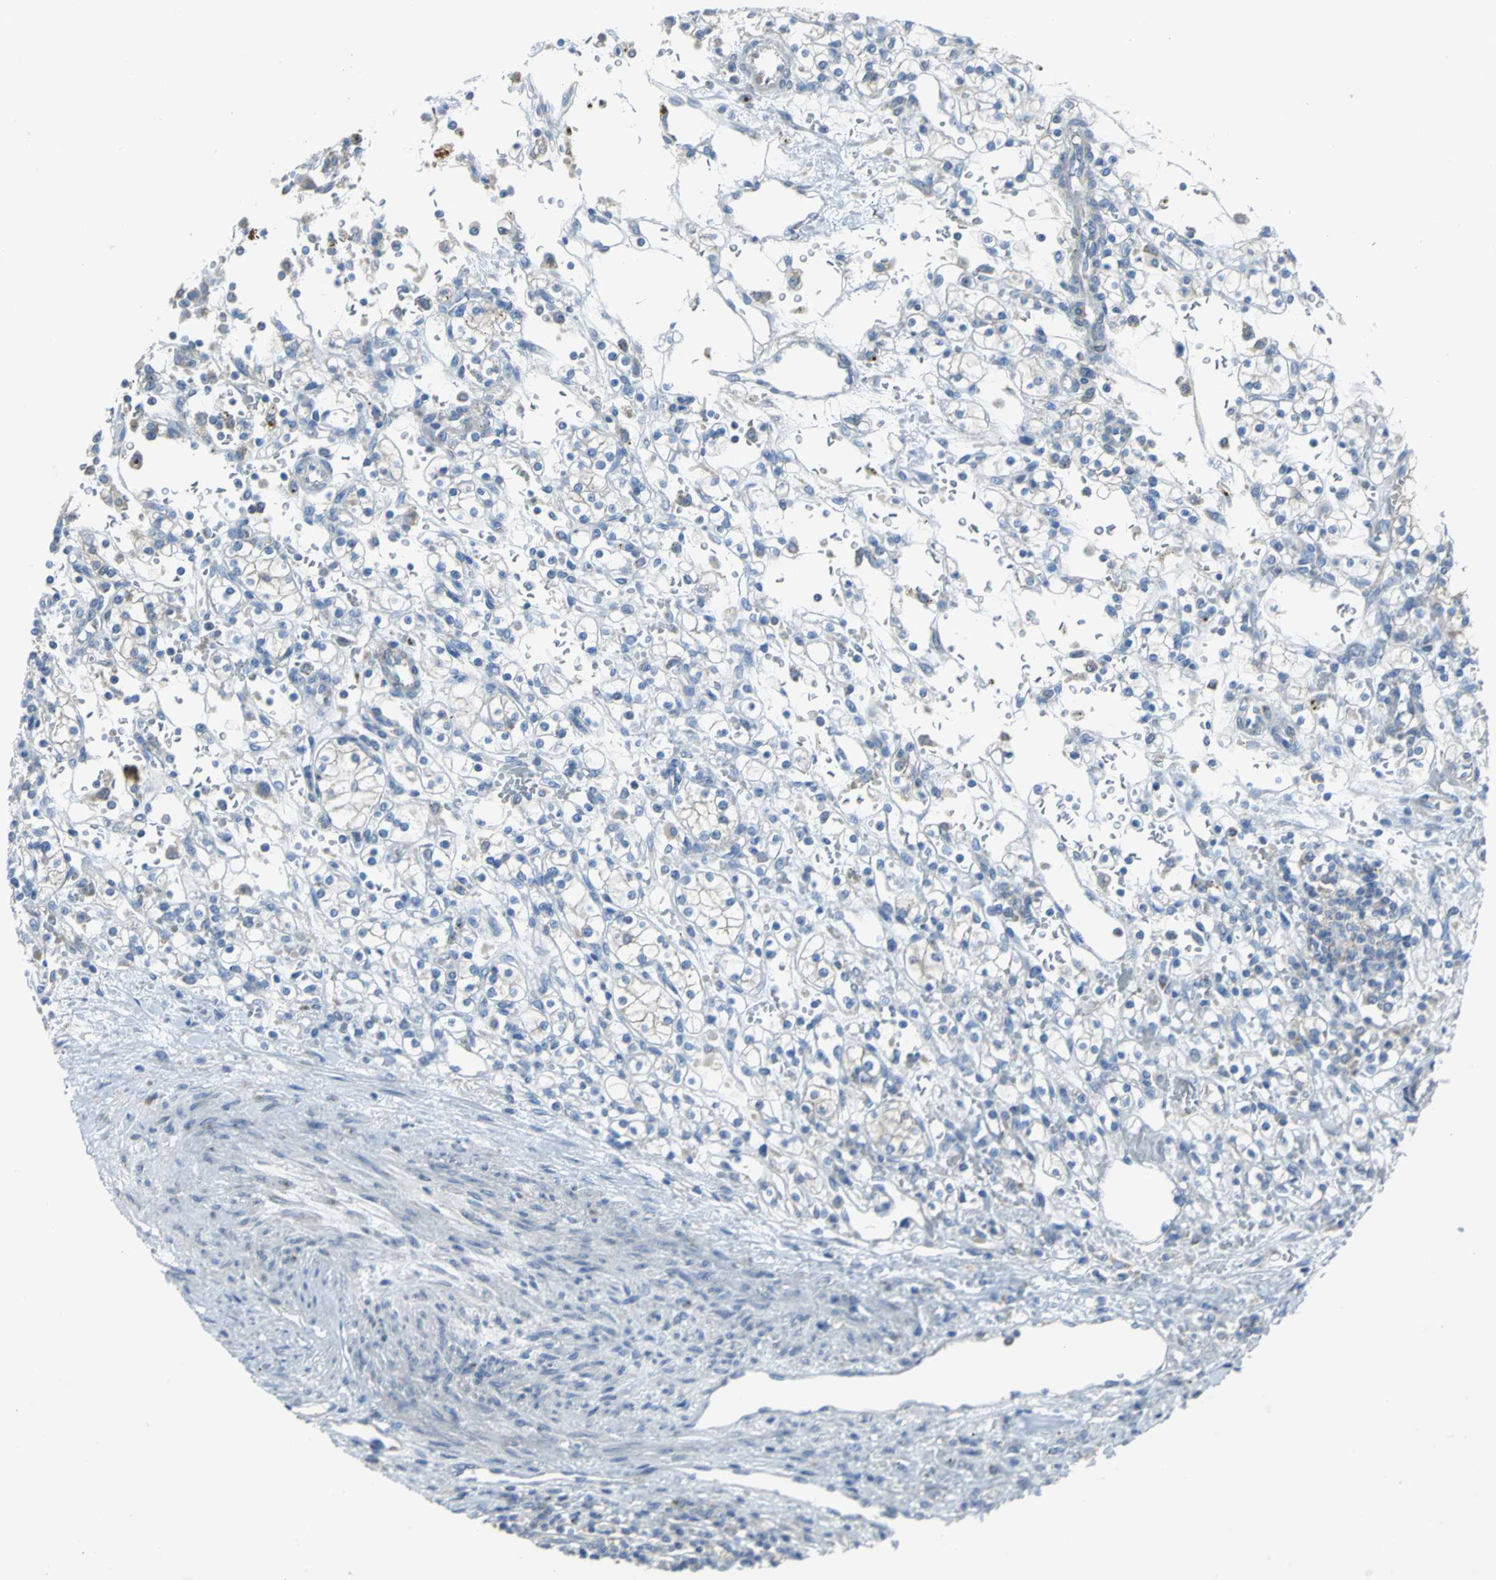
{"staining": {"intensity": "negative", "quantity": "none", "location": "none"}, "tissue": "renal cancer", "cell_type": "Tumor cells", "image_type": "cancer", "snomed": [{"axis": "morphology", "description": "Normal tissue, NOS"}, {"axis": "morphology", "description": "Adenocarcinoma, NOS"}, {"axis": "topography", "description": "Kidney"}], "caption": "Tumor cells are negative for protein expression in human renal adenocarcinoma.", "gene": "EIF5A", "patient": {"sex": "female", "age": 55}}